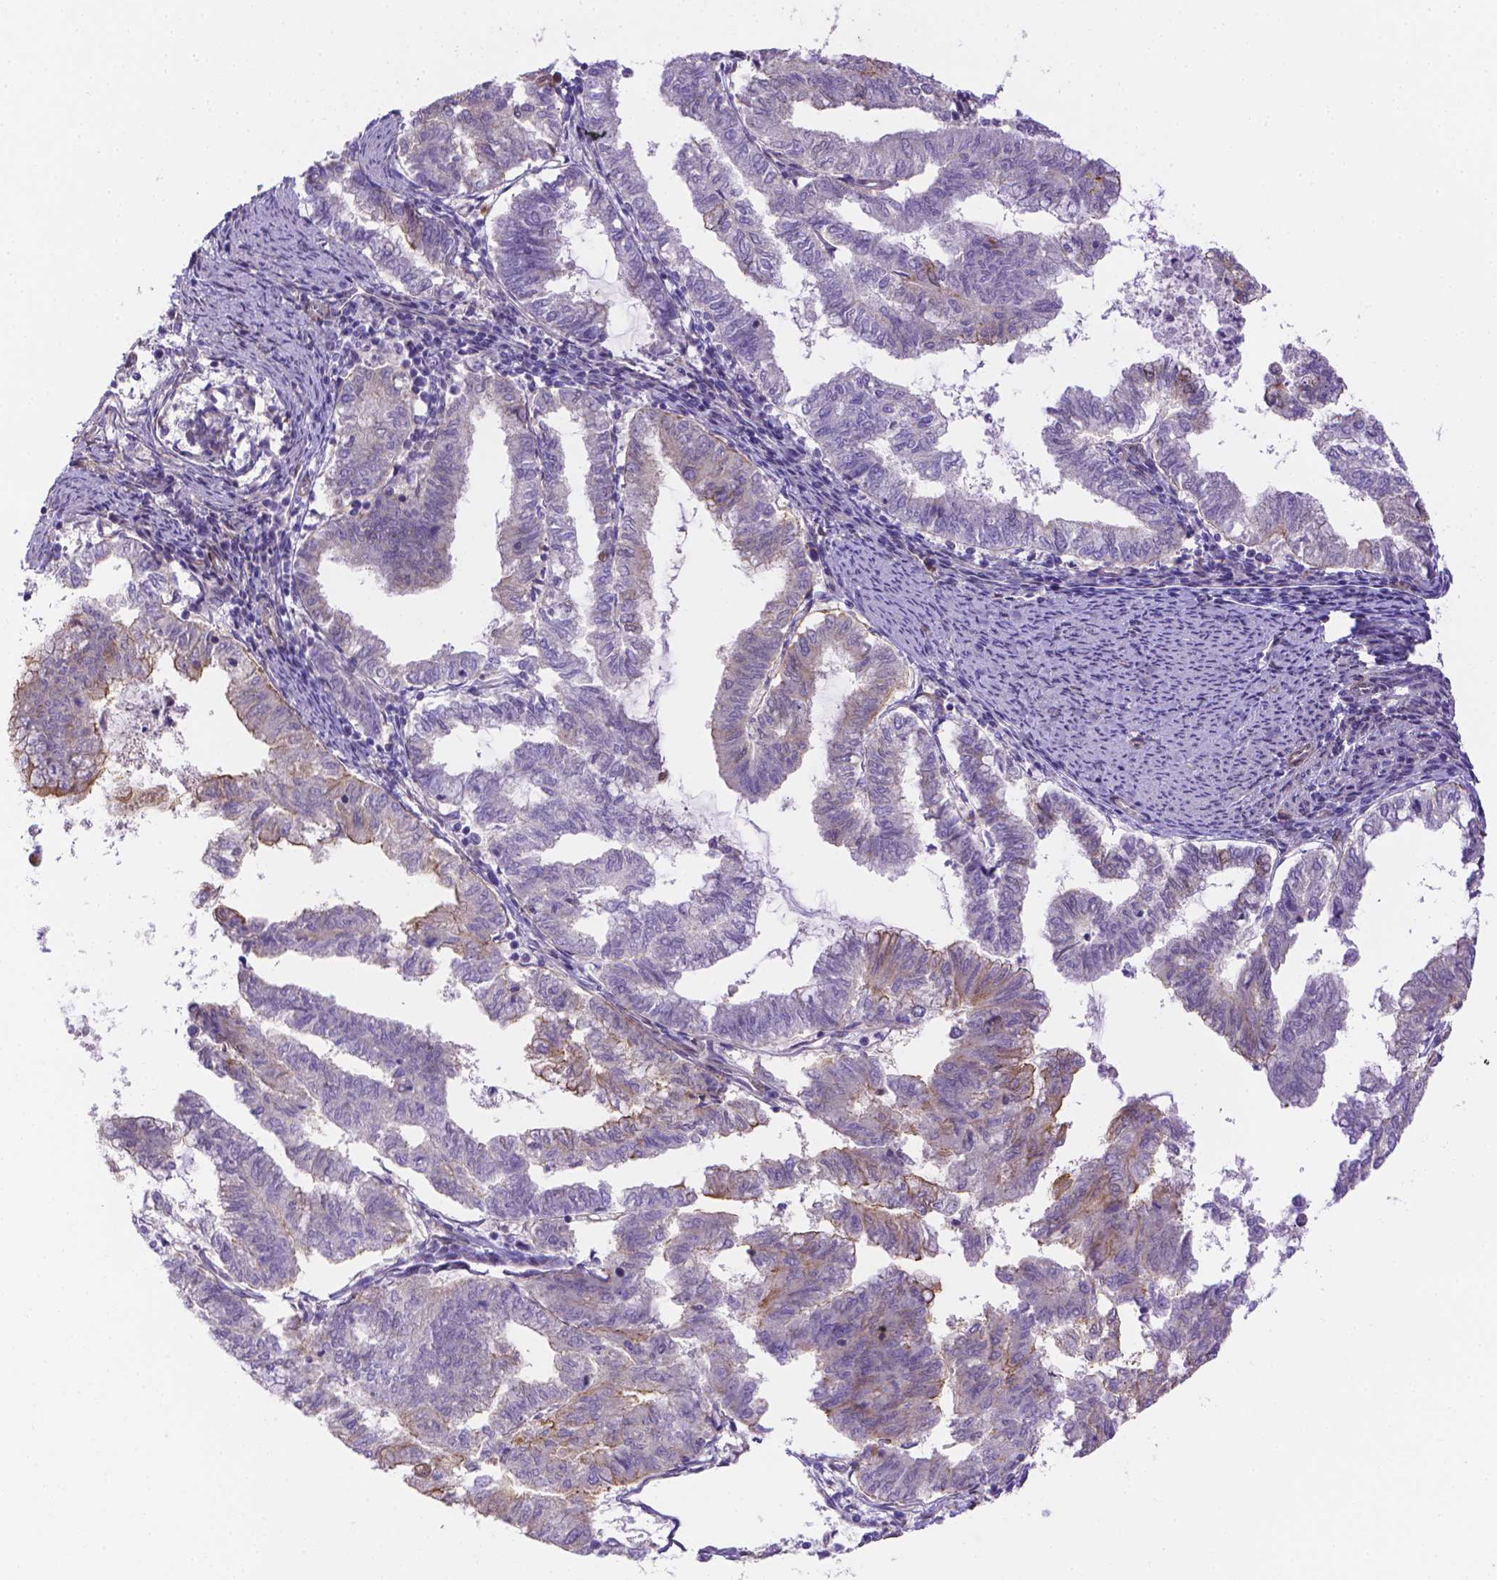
{"staining": {"intensity": "weak", "quantity": "<25%", "location": "cytoplasmic/membranous"}, "tissue": "endometrial cancer", "cell_type": "Tumor cells", "image_type": "cancer", "snomed": [{"axis": "morphology", "description": "Adenocarcinoma, NOS"}, {"axis": "topography", "description": "Endometrium"}], "caption": "DAB immunohistochemical staining of human endometrial cancer exhibits no significant positivity in tumor cells. Nuclei are stained in blue.", "gene": "YAP1", "patient": {"sex": "female", "age": 79}}